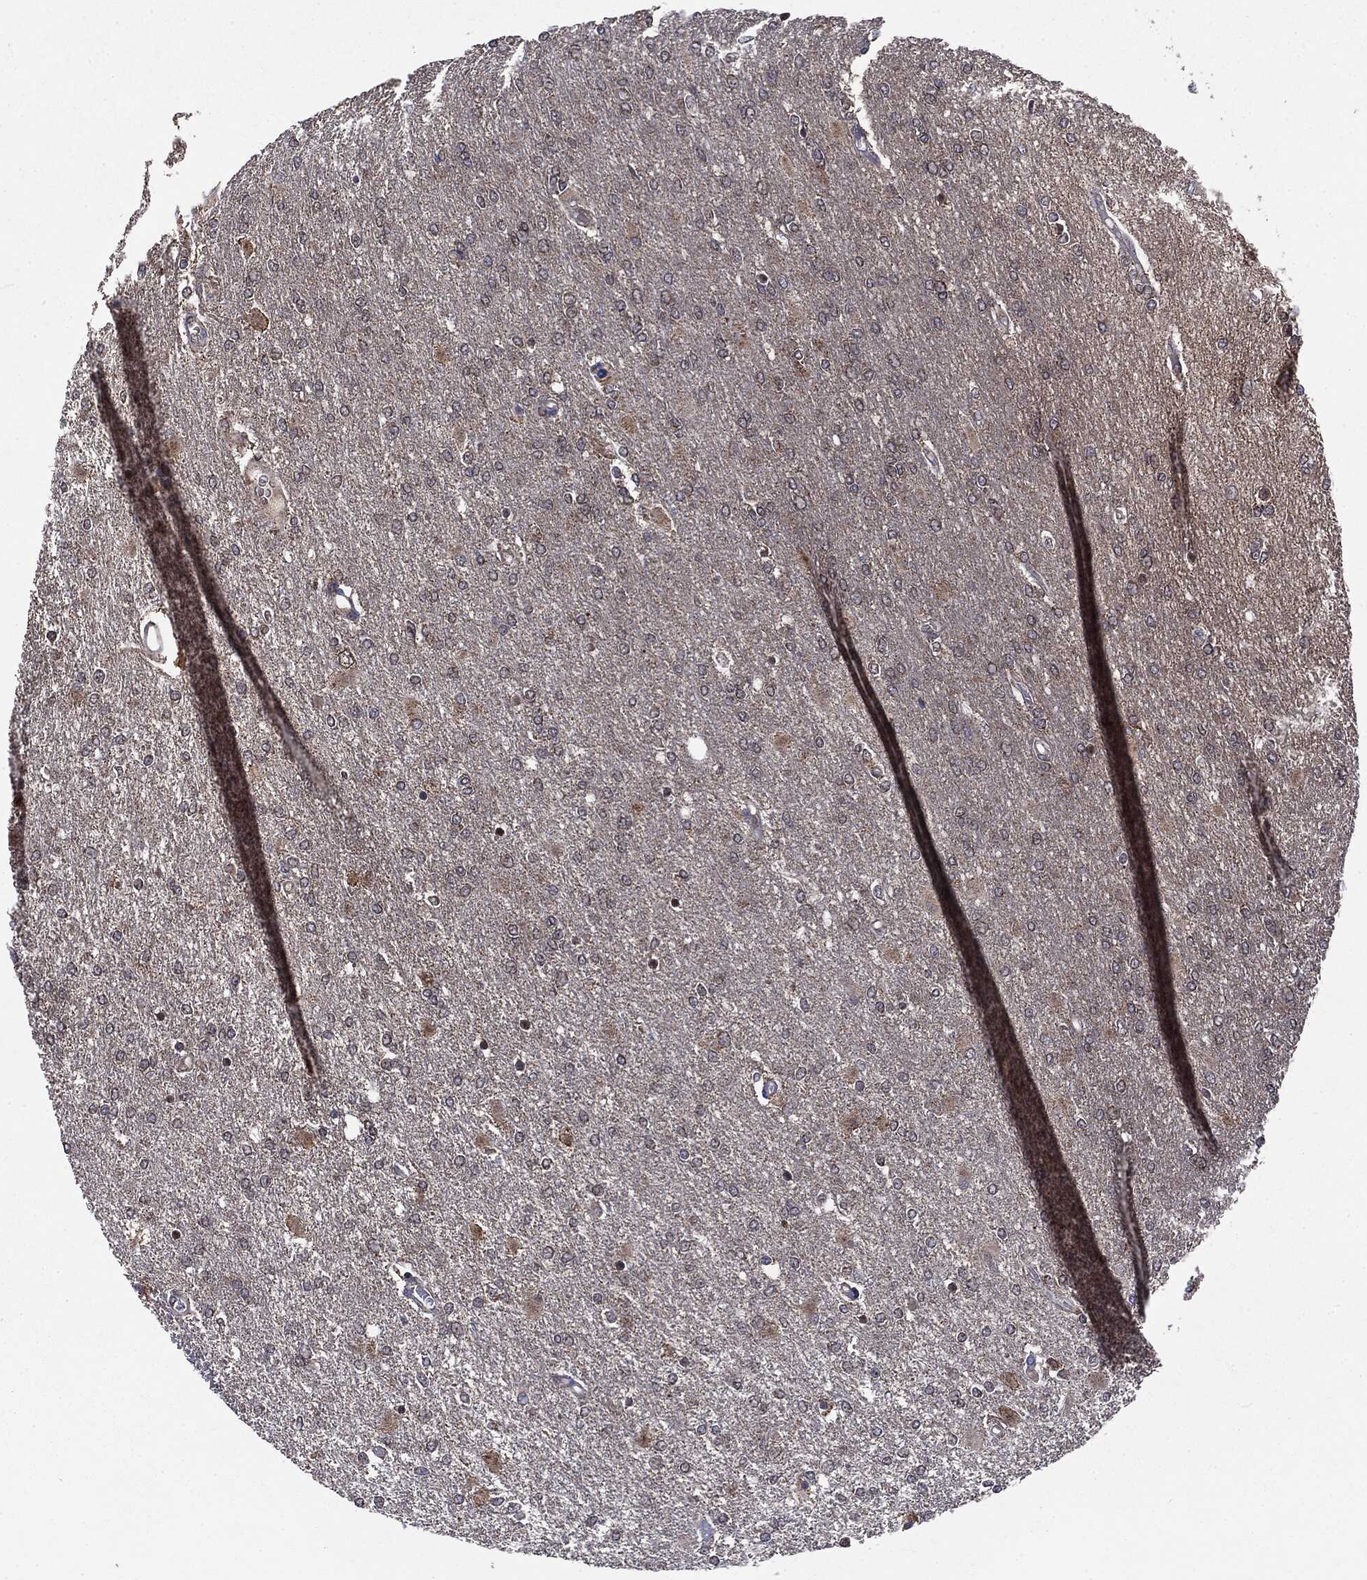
{"staining": {"intensity": "negative", "quantity": "none", "location": "none"}, "tissue": "glioma", "cell_type": "Tumor cells", "image_type": "cancer", "snomed": [{"axis": "morphology", "description": "Glioma, malignant, High grade"}, {"axis": "topography", "description": "Cerebral cortex"}], "caption": "Tumor cells are negative for brown protein staining in glioma. (Stains: DAB immunohistochemistry with hematoxylin counter stain, Microscopy: brightfield microscopy at high magnification).", "gene": "PTPA", "patient": {"sex": "male", "age": 79}}